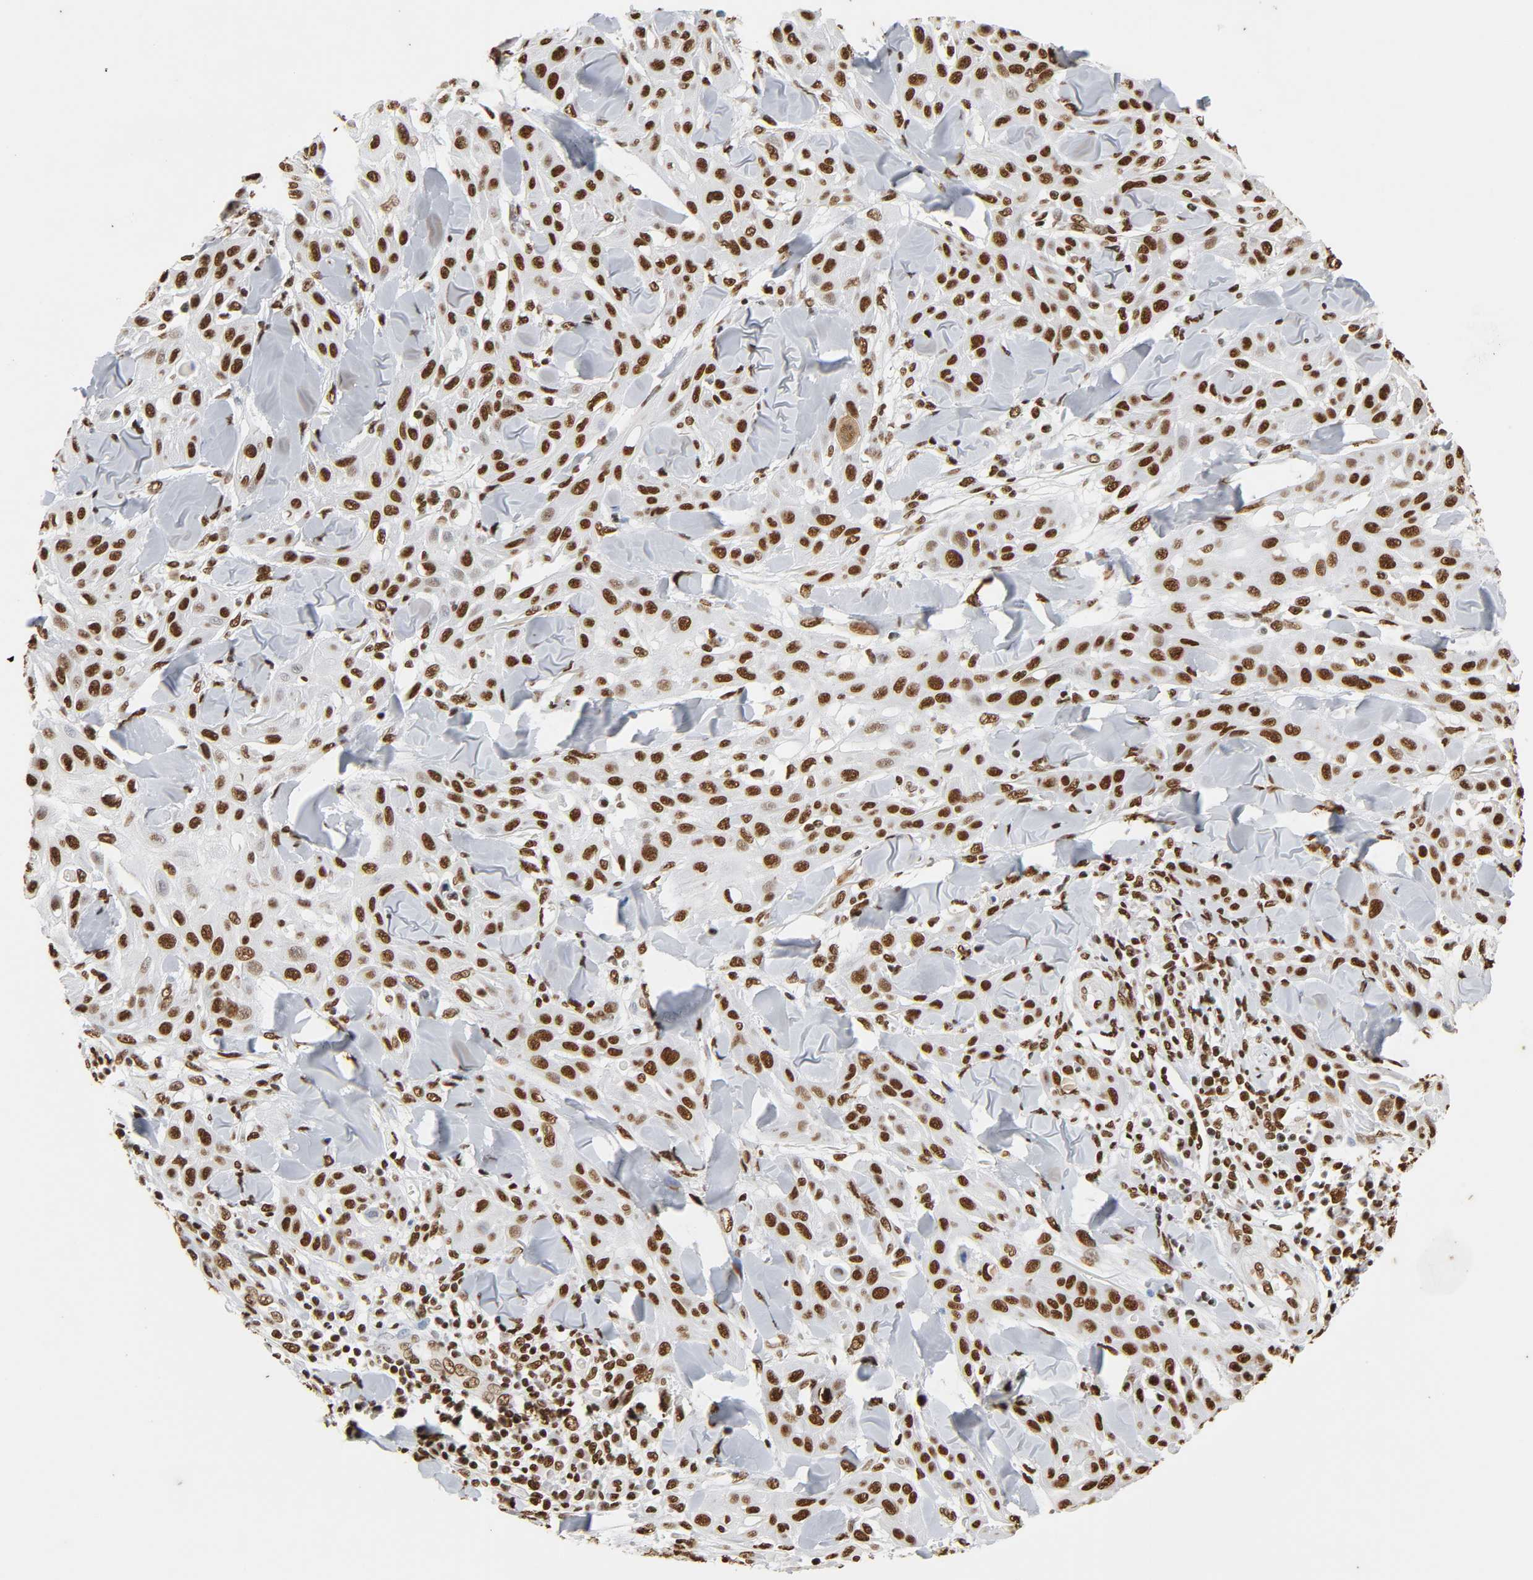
{"staining": {"intensity": "strong", "quantity": ">75%", "location": "nuclear"}, "tissue": "skin cancer", "cell_type": "Tumor cells", "image_type": "cancer", "snomed": [{"axis": "morphology", "description": "Squamous cell carcinoma, NOS"}, {"axis": "topography", "description": "Skin"}], "caption": "Immunohistochemical staining of skin cancer demonstrates high levels of strong nuclear protein positivity in about >75% of tumor cells.", "gene": "HNRNPC", "patient": {"sex": "male", "age": 24}}